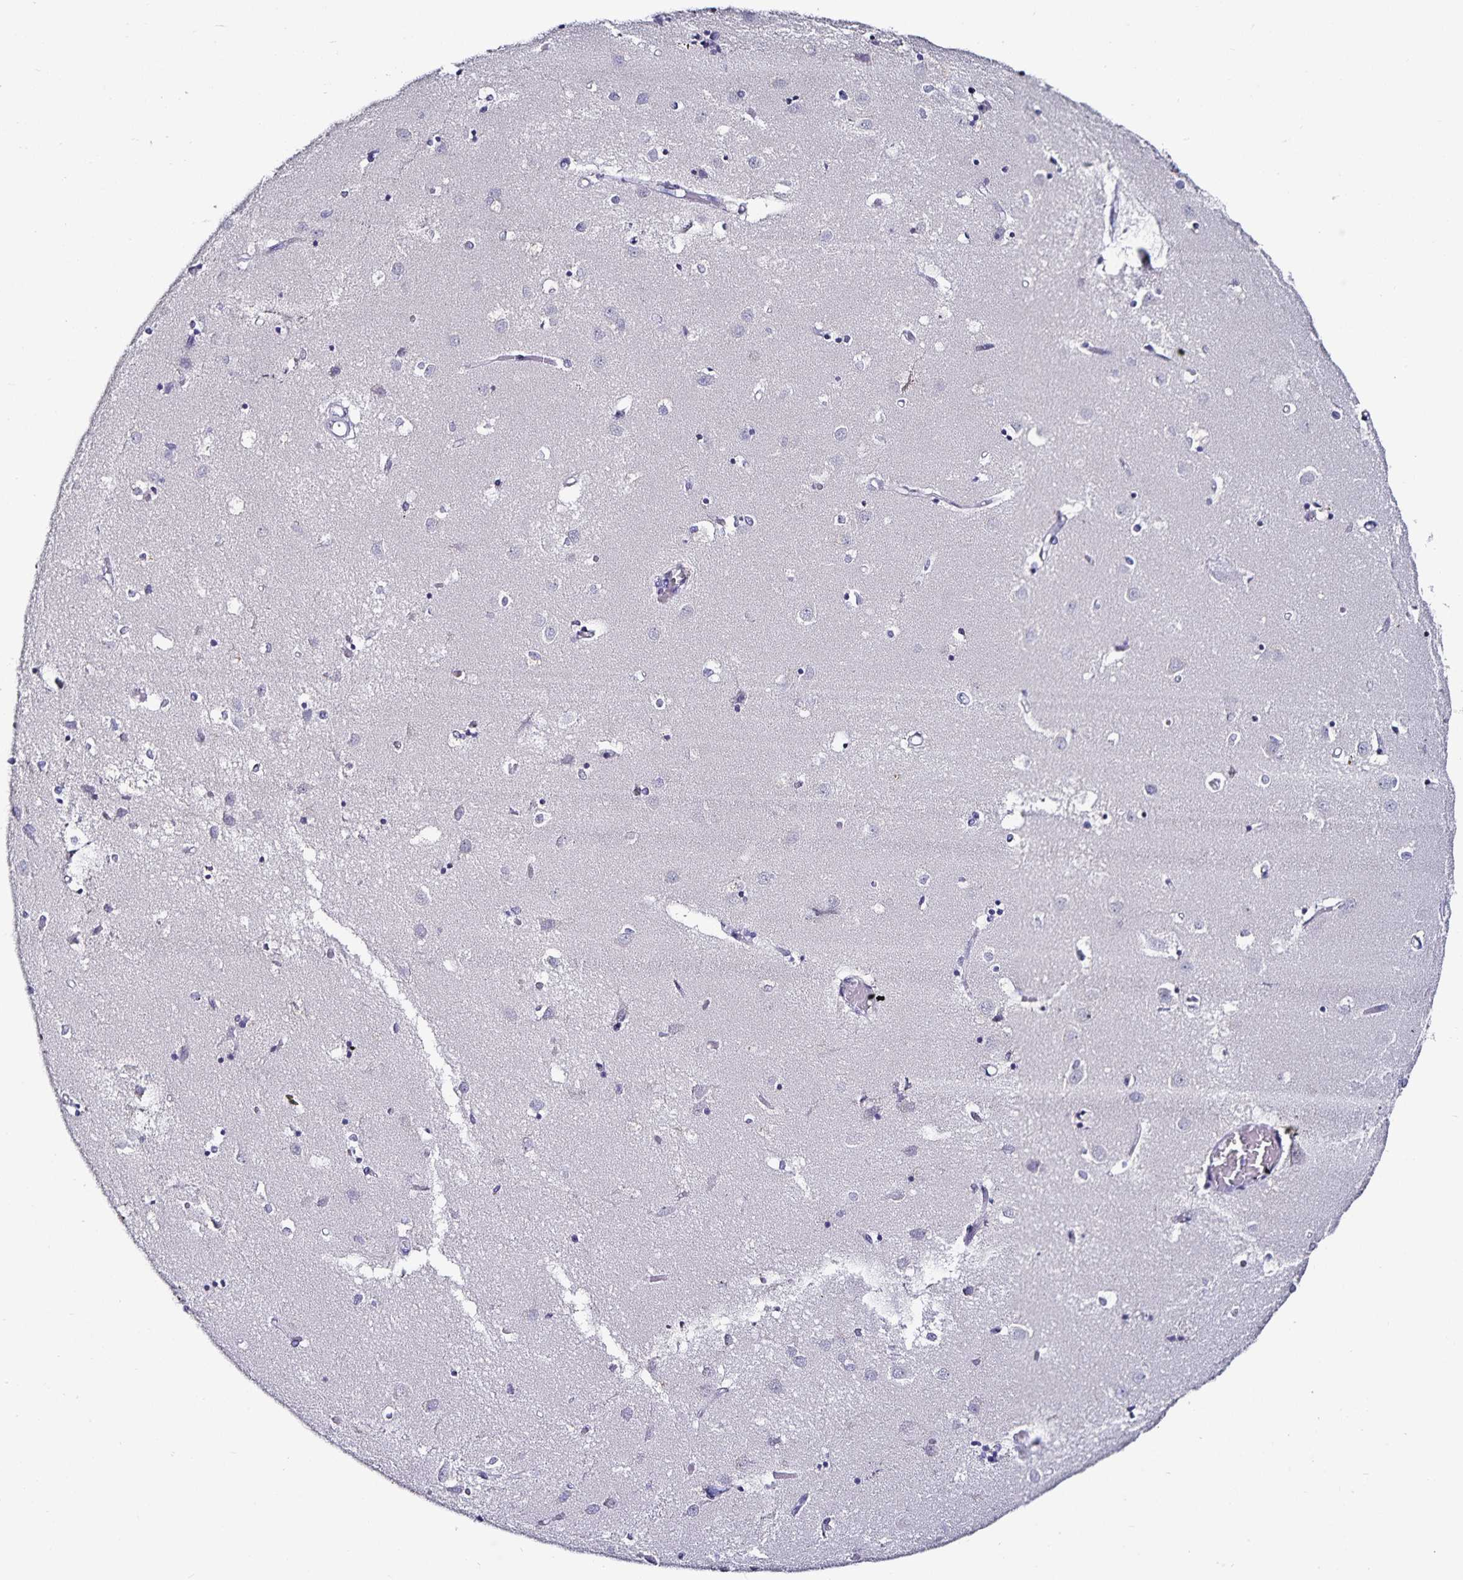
{"staining": {"intensity": "negative", "quantity": "none", "location": "none"}, "tissue": "caudate", "cell_type": "Glial cells", "image_type": "normal", "snomed": [{"axis": "morphology", "description": "Normal tissue, NOS"}, {"axis": "topography", "description": "Lateral ventricle wall"}], "caption": "Micrograph shows no significant protein positivity in glial cells of normal caudate. (DAB immunohistochemistry (IHC) visualized using brightfield microscopy, high magnification).", "gene": "TTR", "patient": {"sex": "male", "age": 54}}